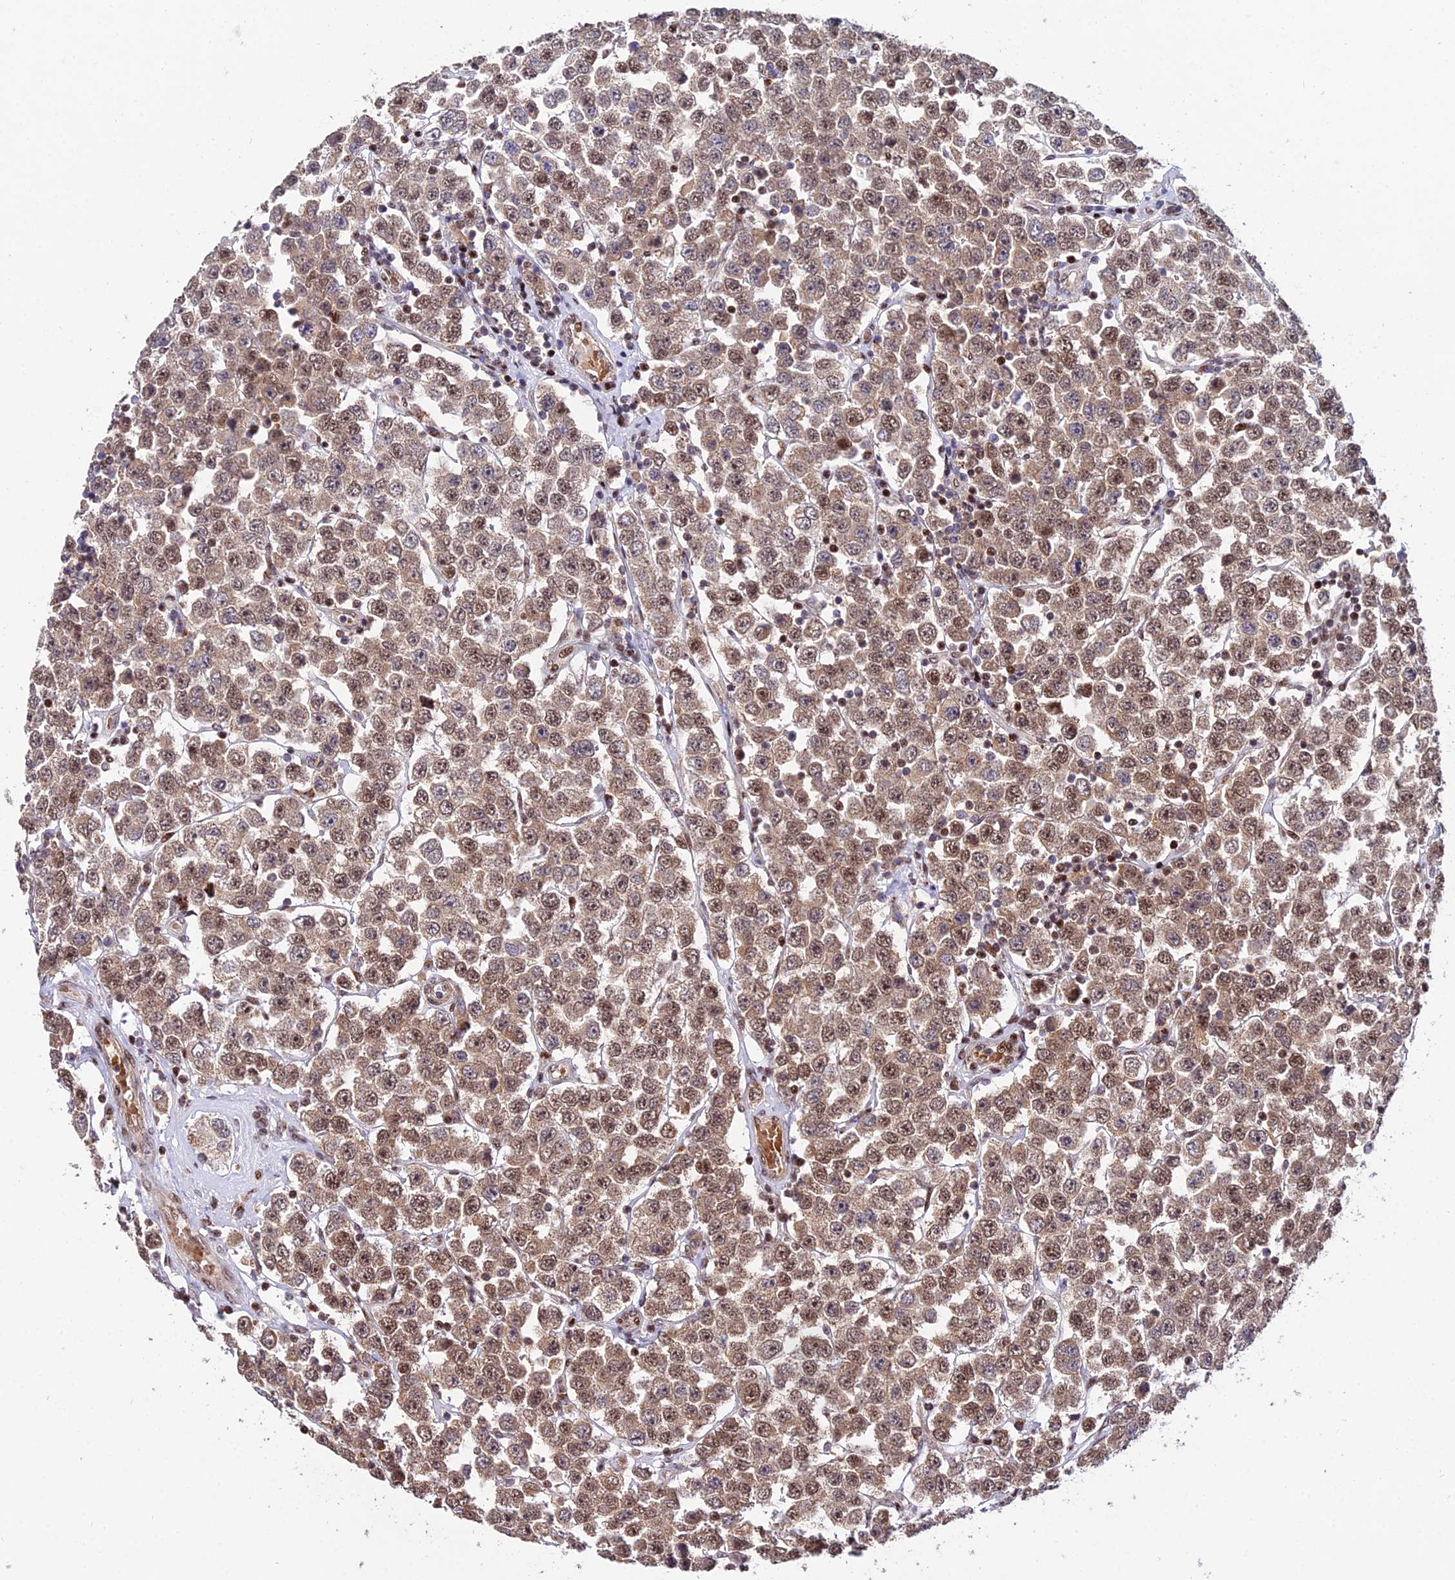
{"staining": {"intensity": "moderate", "quantity": ">75%", "location": "cytoplasmic/membranous,nuclear"}, "tissue": "testis cancer", "cell_type": "Tumor cells", "image_type": "cancer", "snomed": [{"axis": "morphology", "description": "Seminoma, NOS"}, {"axis": "topography", "description": "Testis"}], "caption": "Immunohistochemical staining of testis cancer (seminoma) reveals moderate cytoplasmic/membranous and nuclear protein positivity in about >75% of tumor cells.", "gene": "CIB3", "patient": {"sex": "male", "age": 28}}